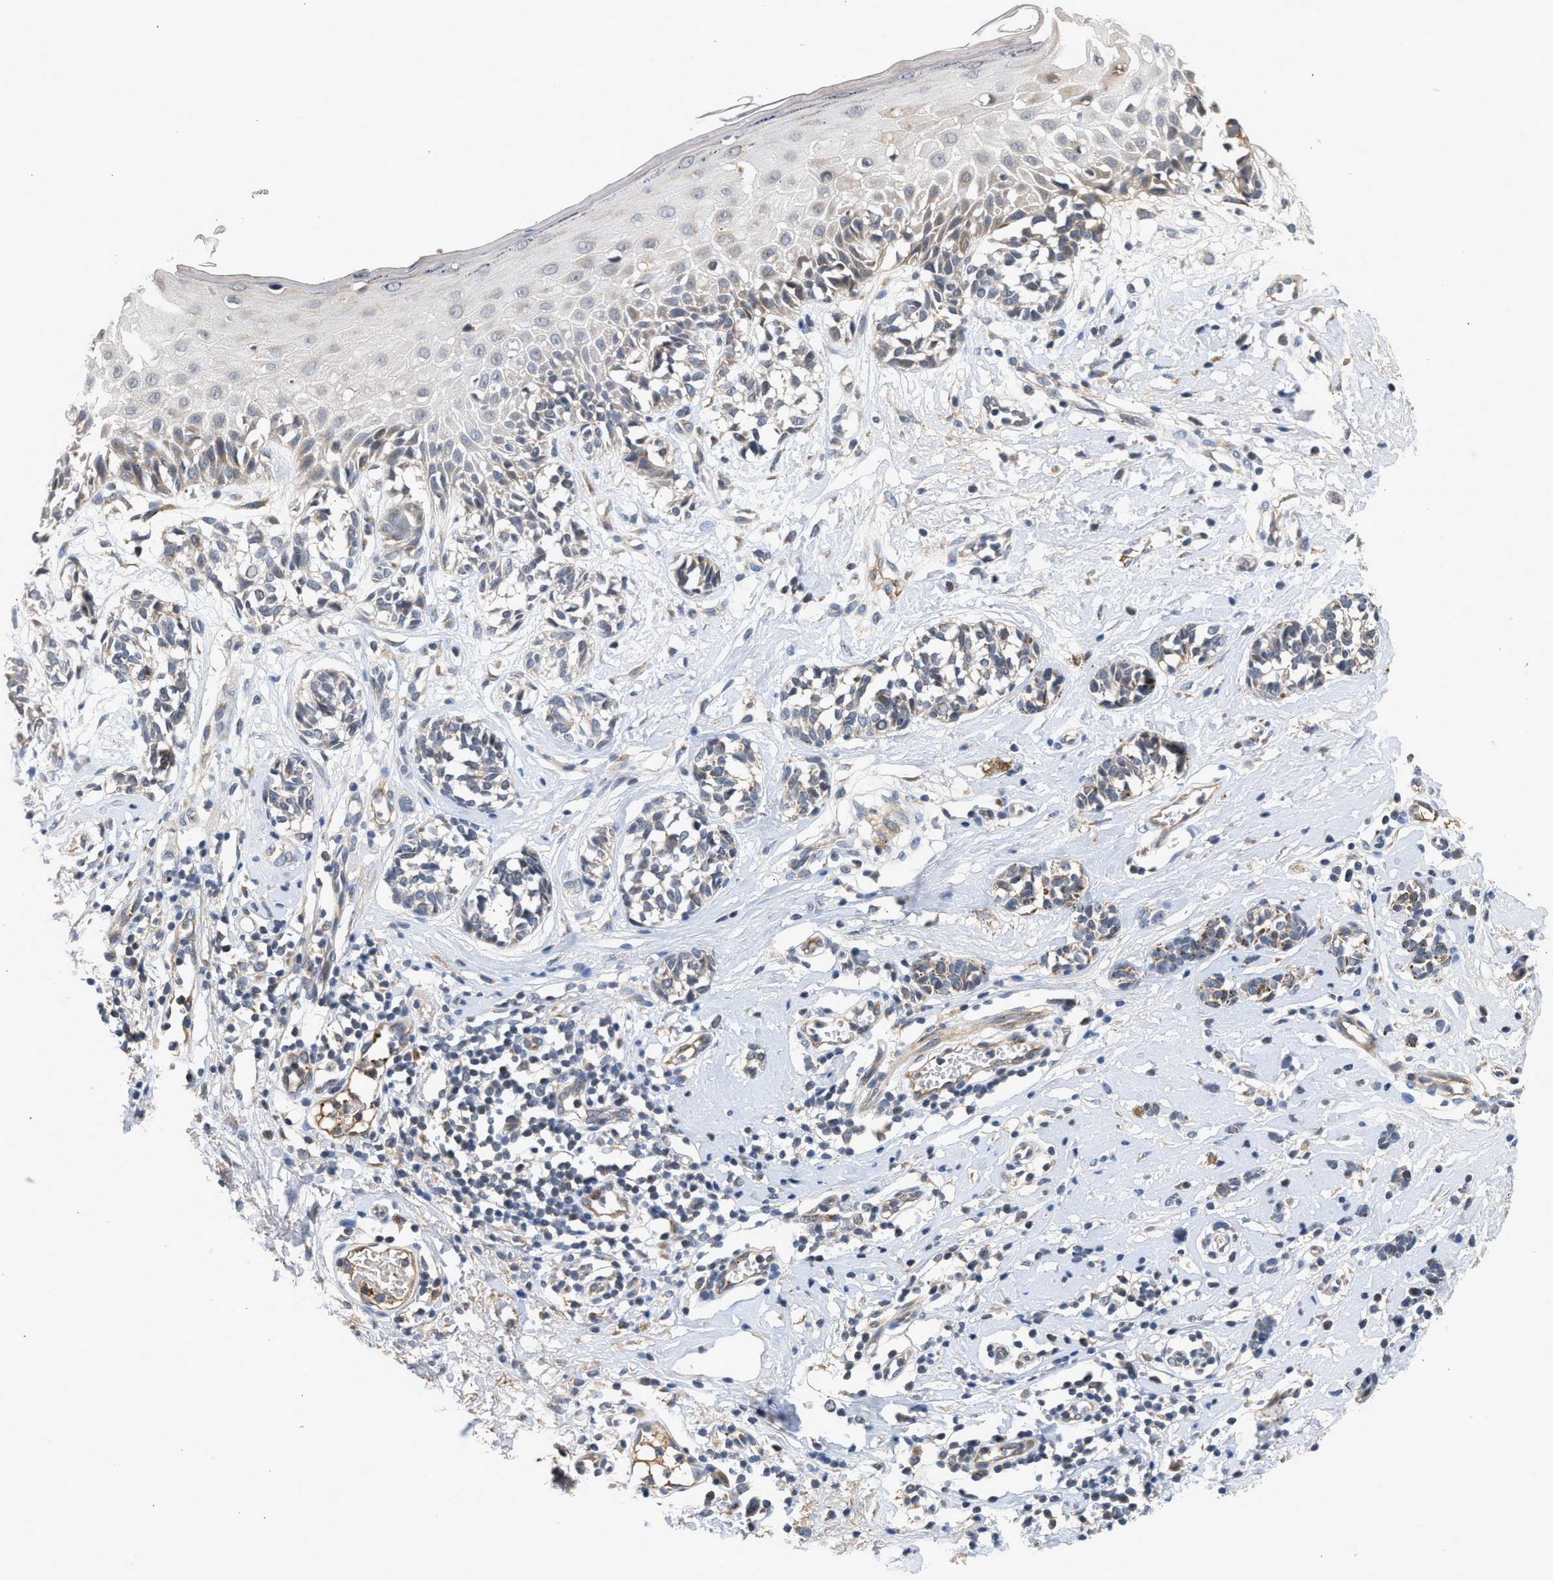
{"staining": {"intensity": "weak", "quantity": ">75%", "location": "cytoplasmic/membranous"}, "tissue": "melanoma", "cell_type": "Tumor cells", "image_type": "cancer", "snomed": [{"axis": "morphology", "description": "Malignant melanoma, NOS"}, {"axis": "topography", "description": "Skin"}], "caption": "Weak cytoplasmic/membranous expression is appreciated in about >75% of tumor cells in melanoma.", "gene": "PIM1", "patient": {"sex": "male", "age": 64}}